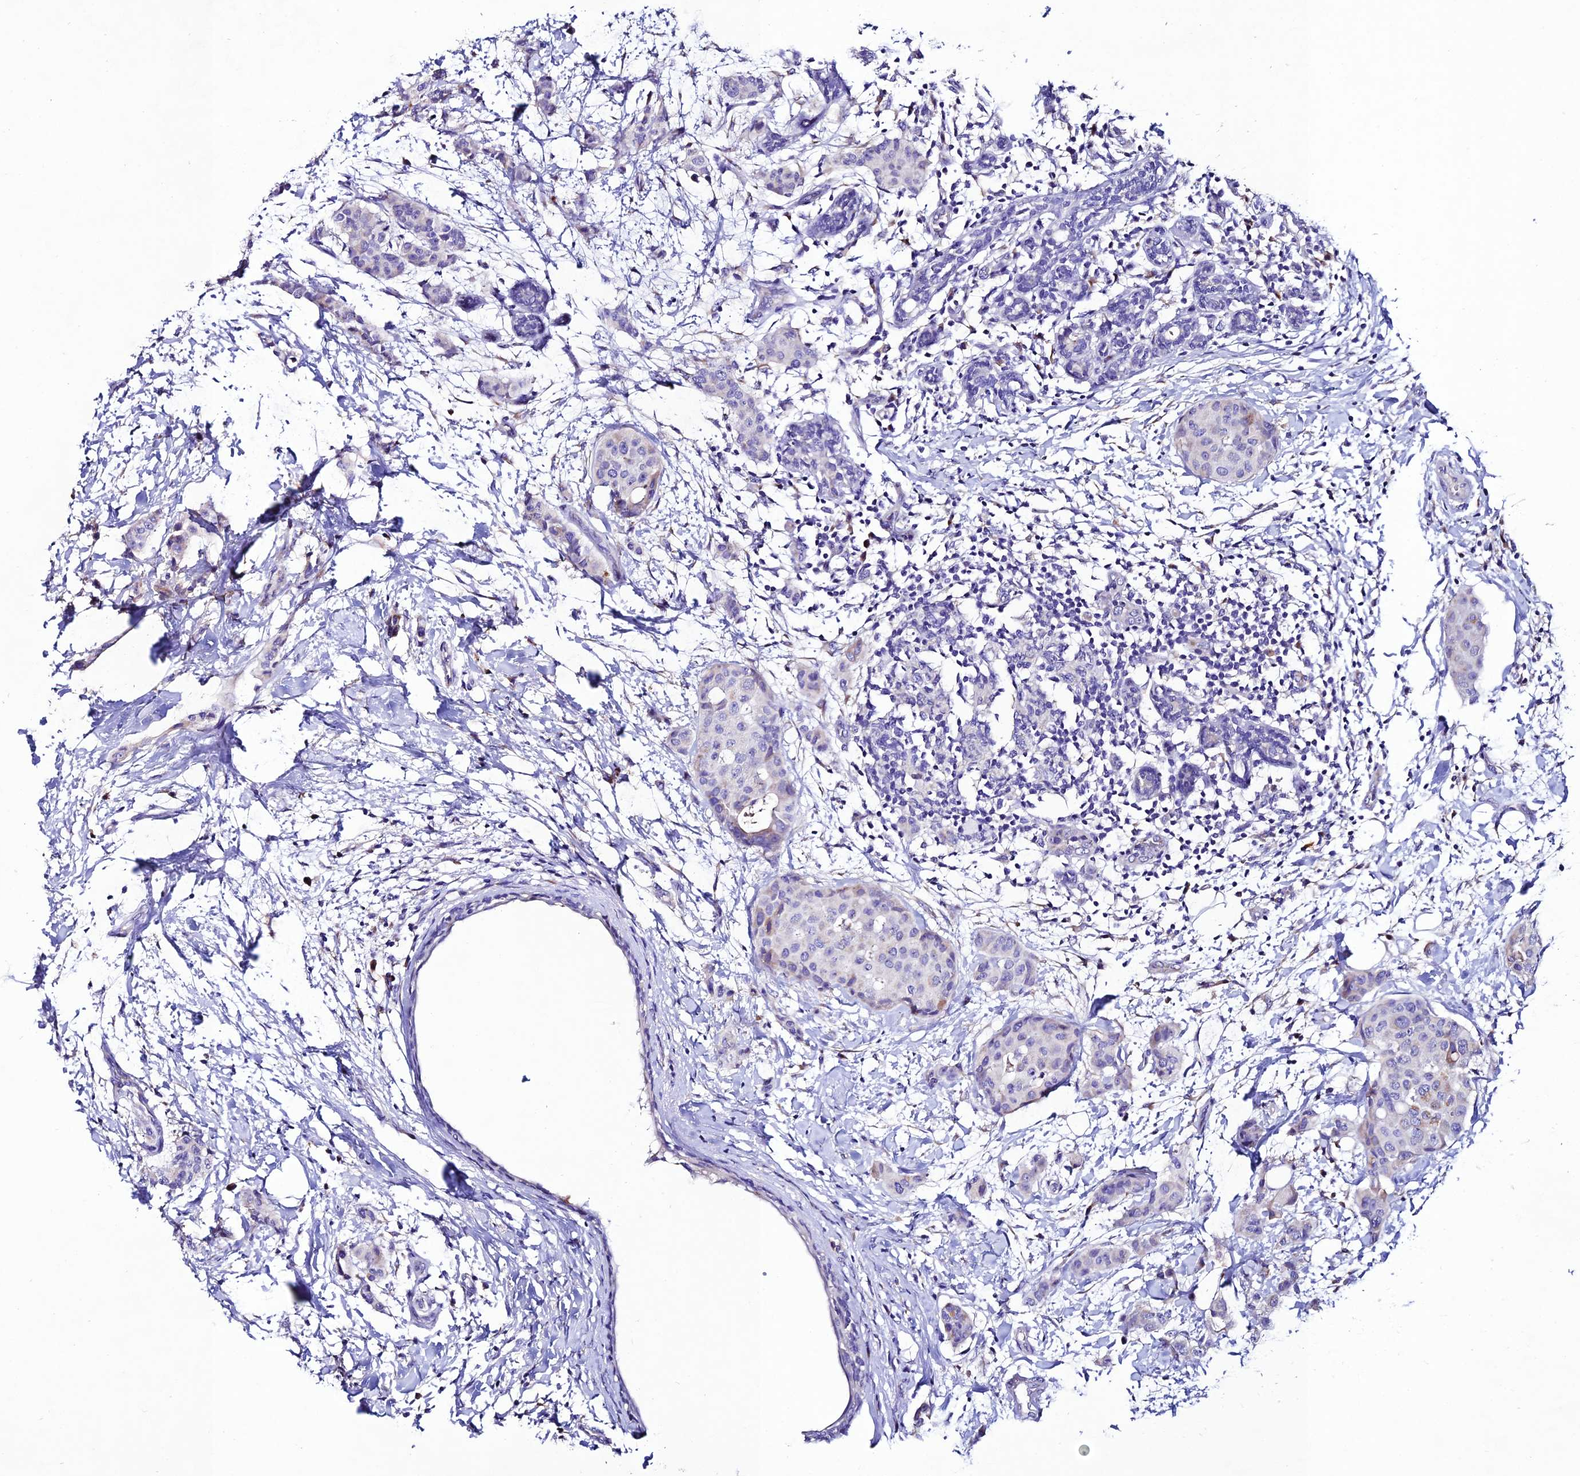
{"staining": {"intensity": "negative", "quantity": "none", "location": "none"}, "tissue": "breast cancer", "cell_type": "Tumor cells", "image_type": "cancer", "snomed": [{"axis": "morphology", "description": "Duct carcinoma"}, {"axis": "topography", "description": "Breast"}], "caption": "IHC of human breast infiltrating ductal carcinoma shows no positivity in tumor cells.", "gene": "OR51Q1", "patient": {"sex": "female", "age": 40}}